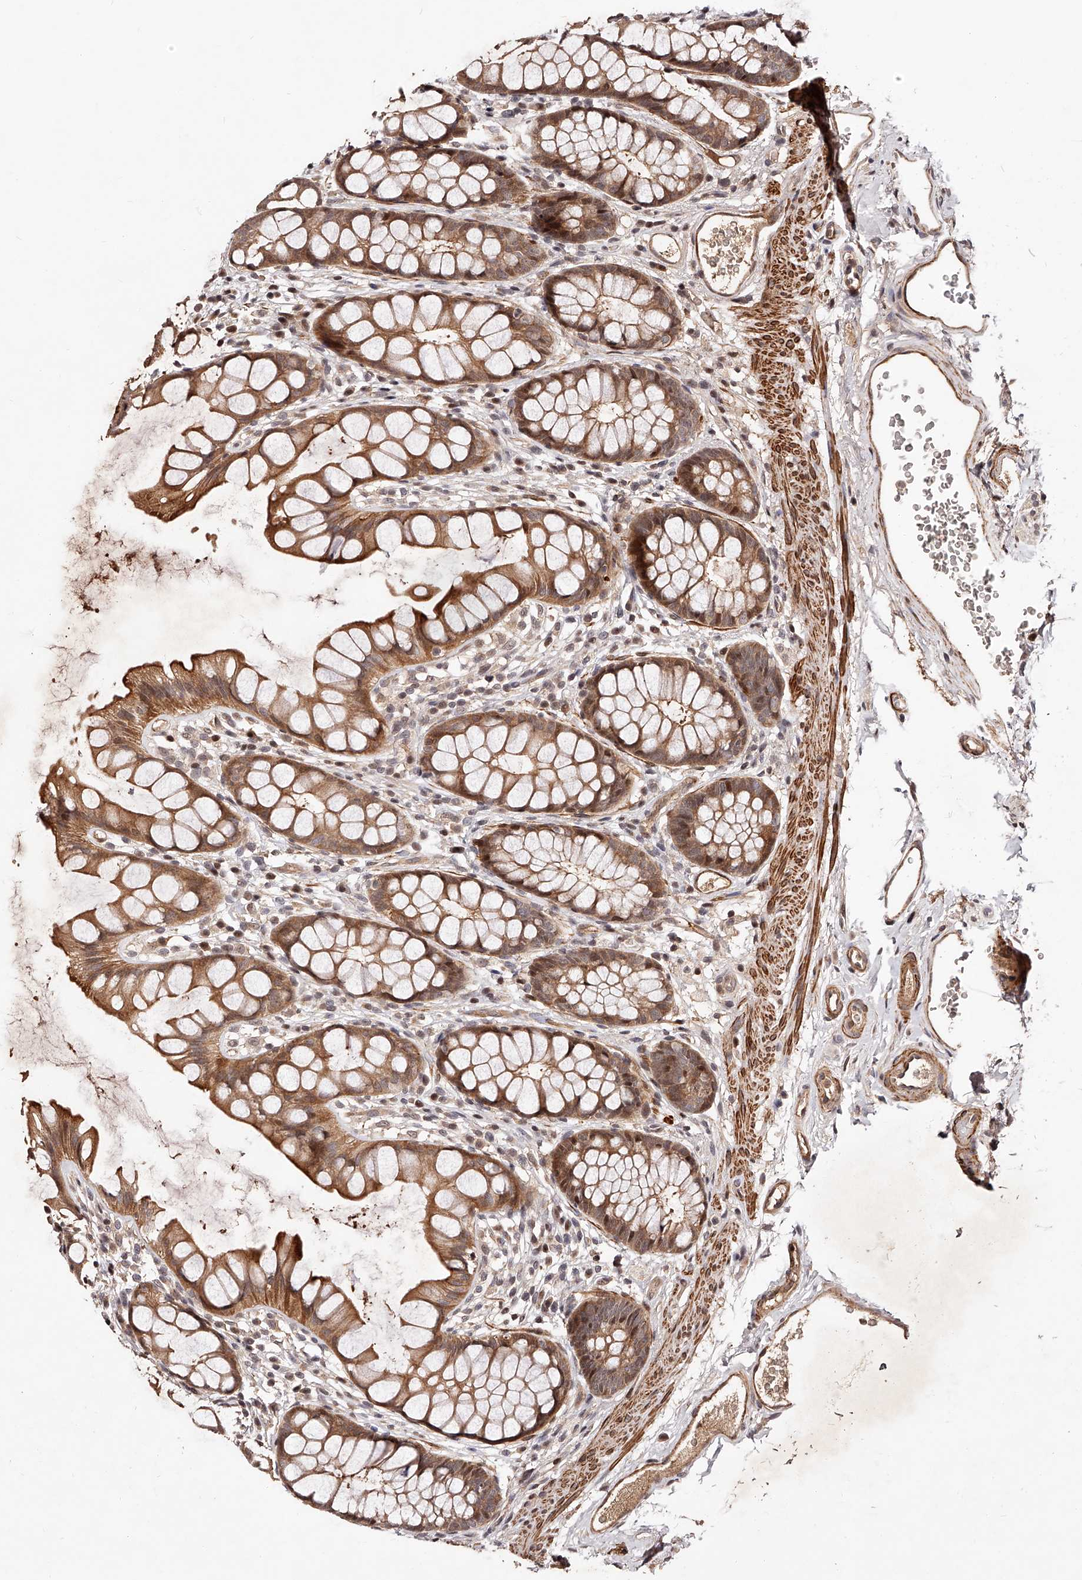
{"staining": {"intensity": "moderate", "quantity": ">75%", "location": "cytoplasmic/membranous"}, "tissue": "rectum", "cell_type": "Glandular cells", "image_type": "normal", "snomed": [{"axis": "morphology", "description": "Normal tissue, NOS"}, {"axis": "topography", "description": "Rectum"}], "caption": "Immunohistochemical staining of normal rectum reveals >75% levels of moderate cytoplasmic/membranous protein staining in about >75% of glandular cells.", "gene": "CUL7", "patient": {"sex": "female", "age": 65}}